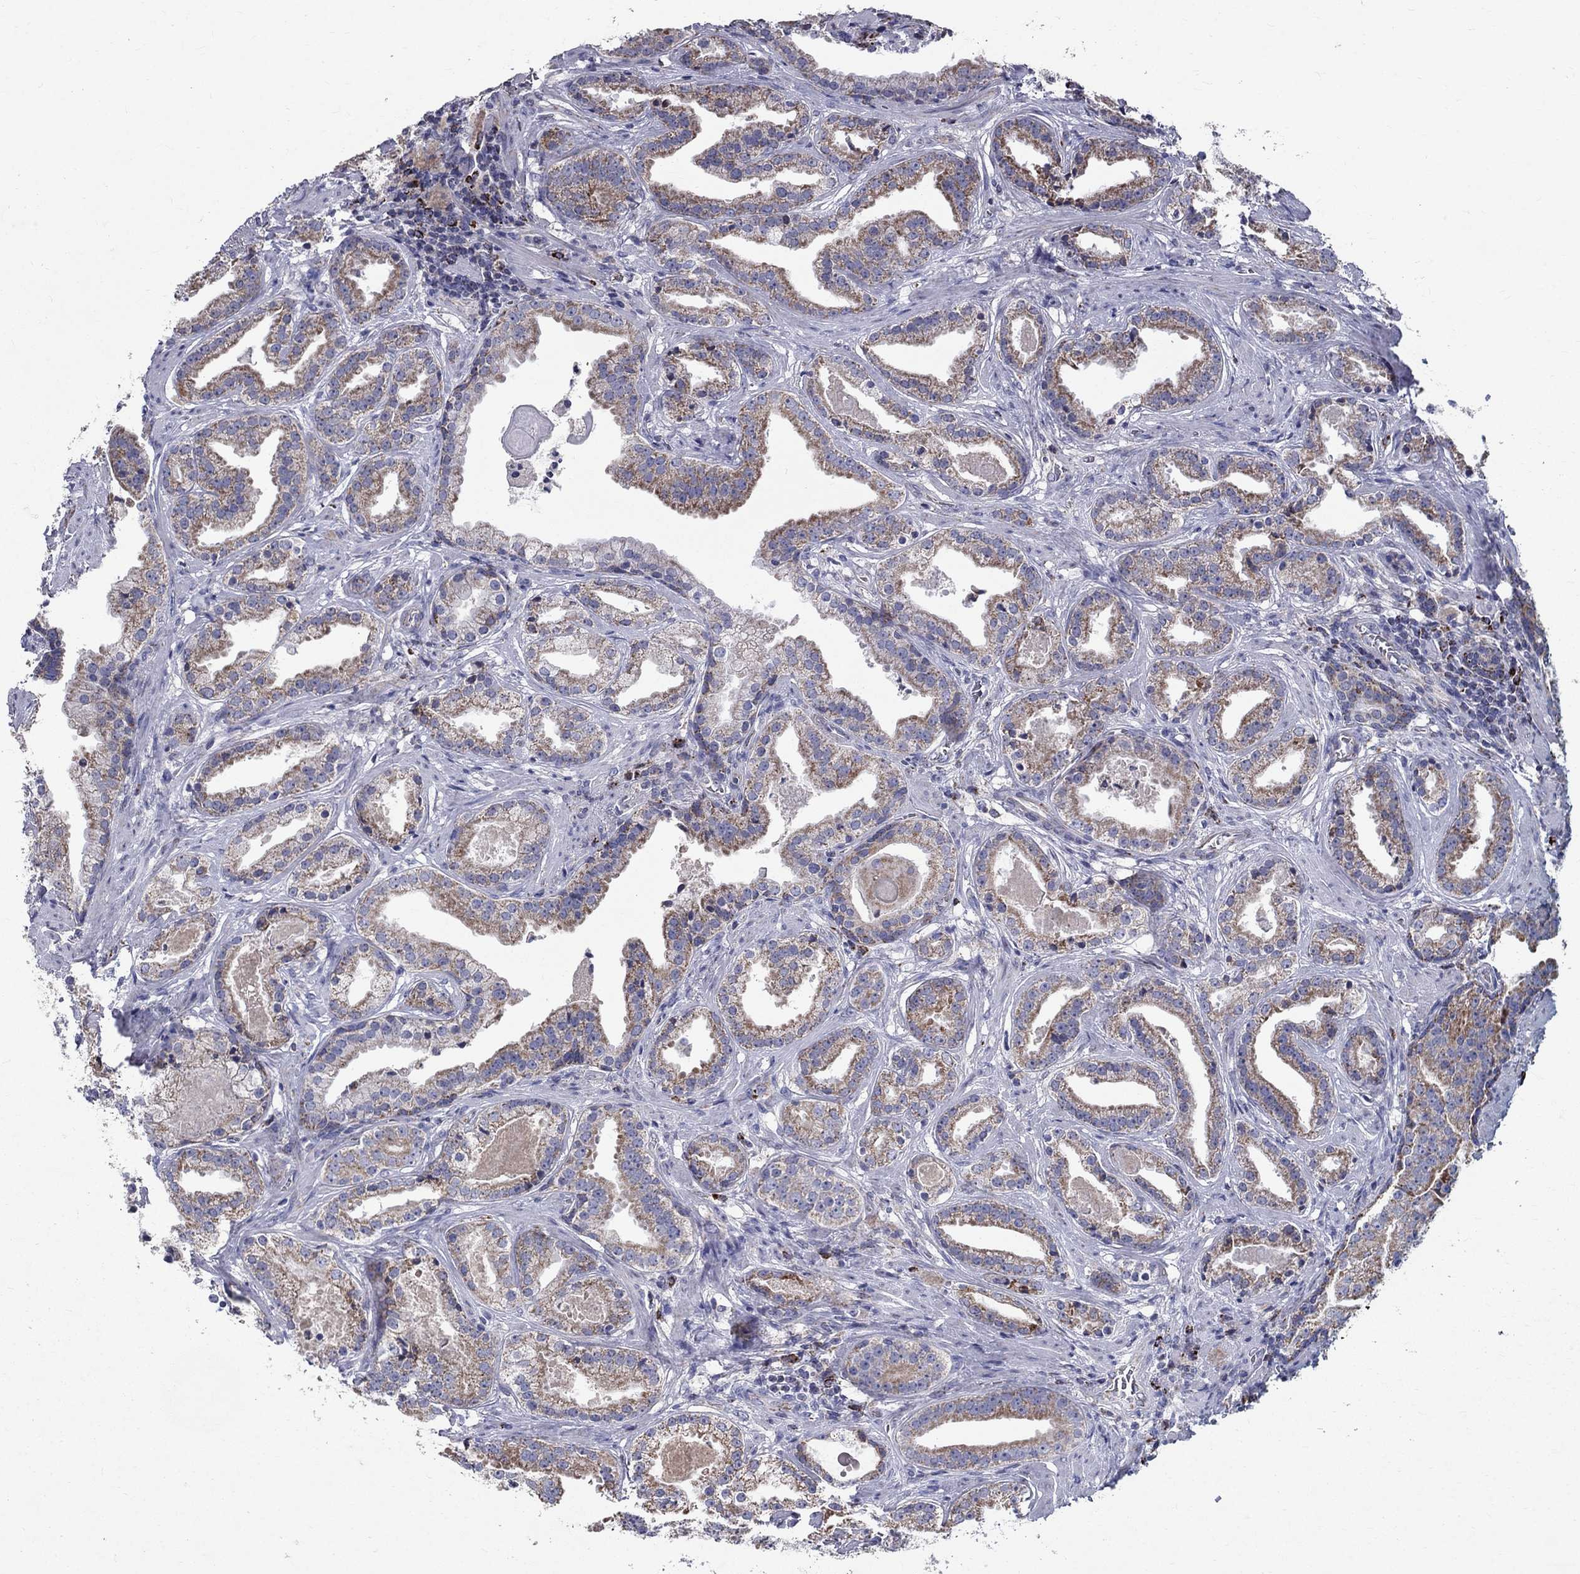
{"staining": {"intensity": "moderate", "quantity": ">75%", "location": "cytoplasmic/membranous"}, "tissue": "prostate cancer", "cell_type": "Tumor cells", "image_type": "cancer", "snomed": [{"axis": "morphology", "description": "Adenocarcinoma, NOS"}, {"axis": "morphology", "description": "Adenocarcinoma, High grade"}, {"axis": "topography", "description": "Prostate"}], "caption": "A brown stain labels moderate cytoplasmic/membranous staining of a protein in human prostate cancer tumor cells. The staining was performed using DAB (3,3'-diaminobenzidine), with brown indicating positive protein expression. Nuclei are stained blue with hematoxylin.", "gene": "SLC4A10", "patient": {"sex": "male", "age": 64}}